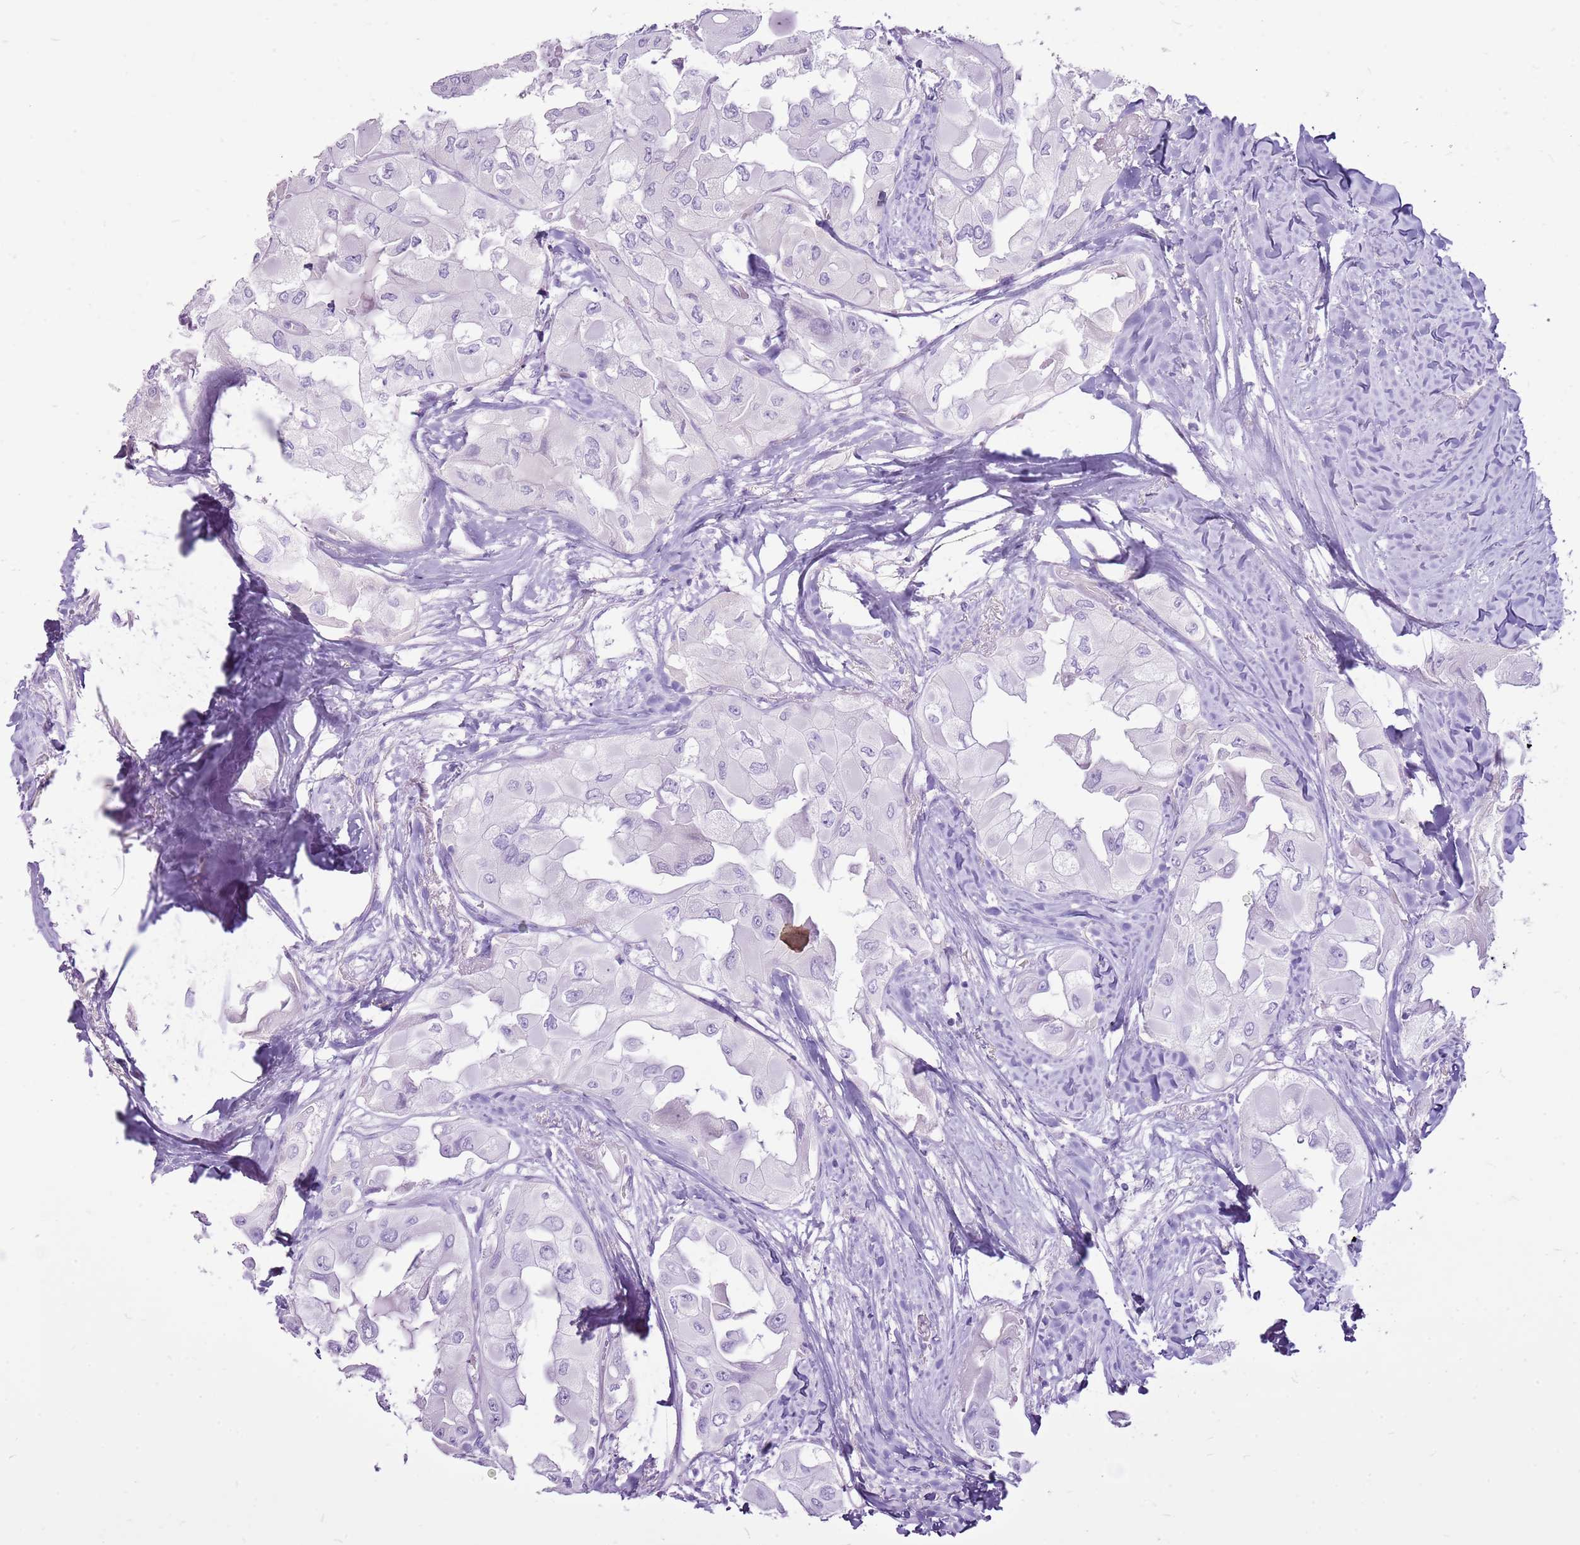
{"staining": {"intensity": "negative", "quantity": "none", "location": "none"}, "tissue": "thyroid cancer", "cell_type": "Tumor cells", "image_type": "cancer", "snomed": [{"axis": "morphology", "description": "Normal tissue, NOS"}, {"axis": "morphology", "description": "Papillary adenocarcinoma, NOS"}, {"axis": "topography", "description": "Thyroid gland"}], "caption": "An immunohistochemistry photomicrograph of thyroid cancer (papillary adenocarcinoma) is shown. There is no staining in tumor cells of thyroid cancer (papillary adenocarcinoma).", "gene": "CNFN", "patient": {"sex": "female", "age": 59}}